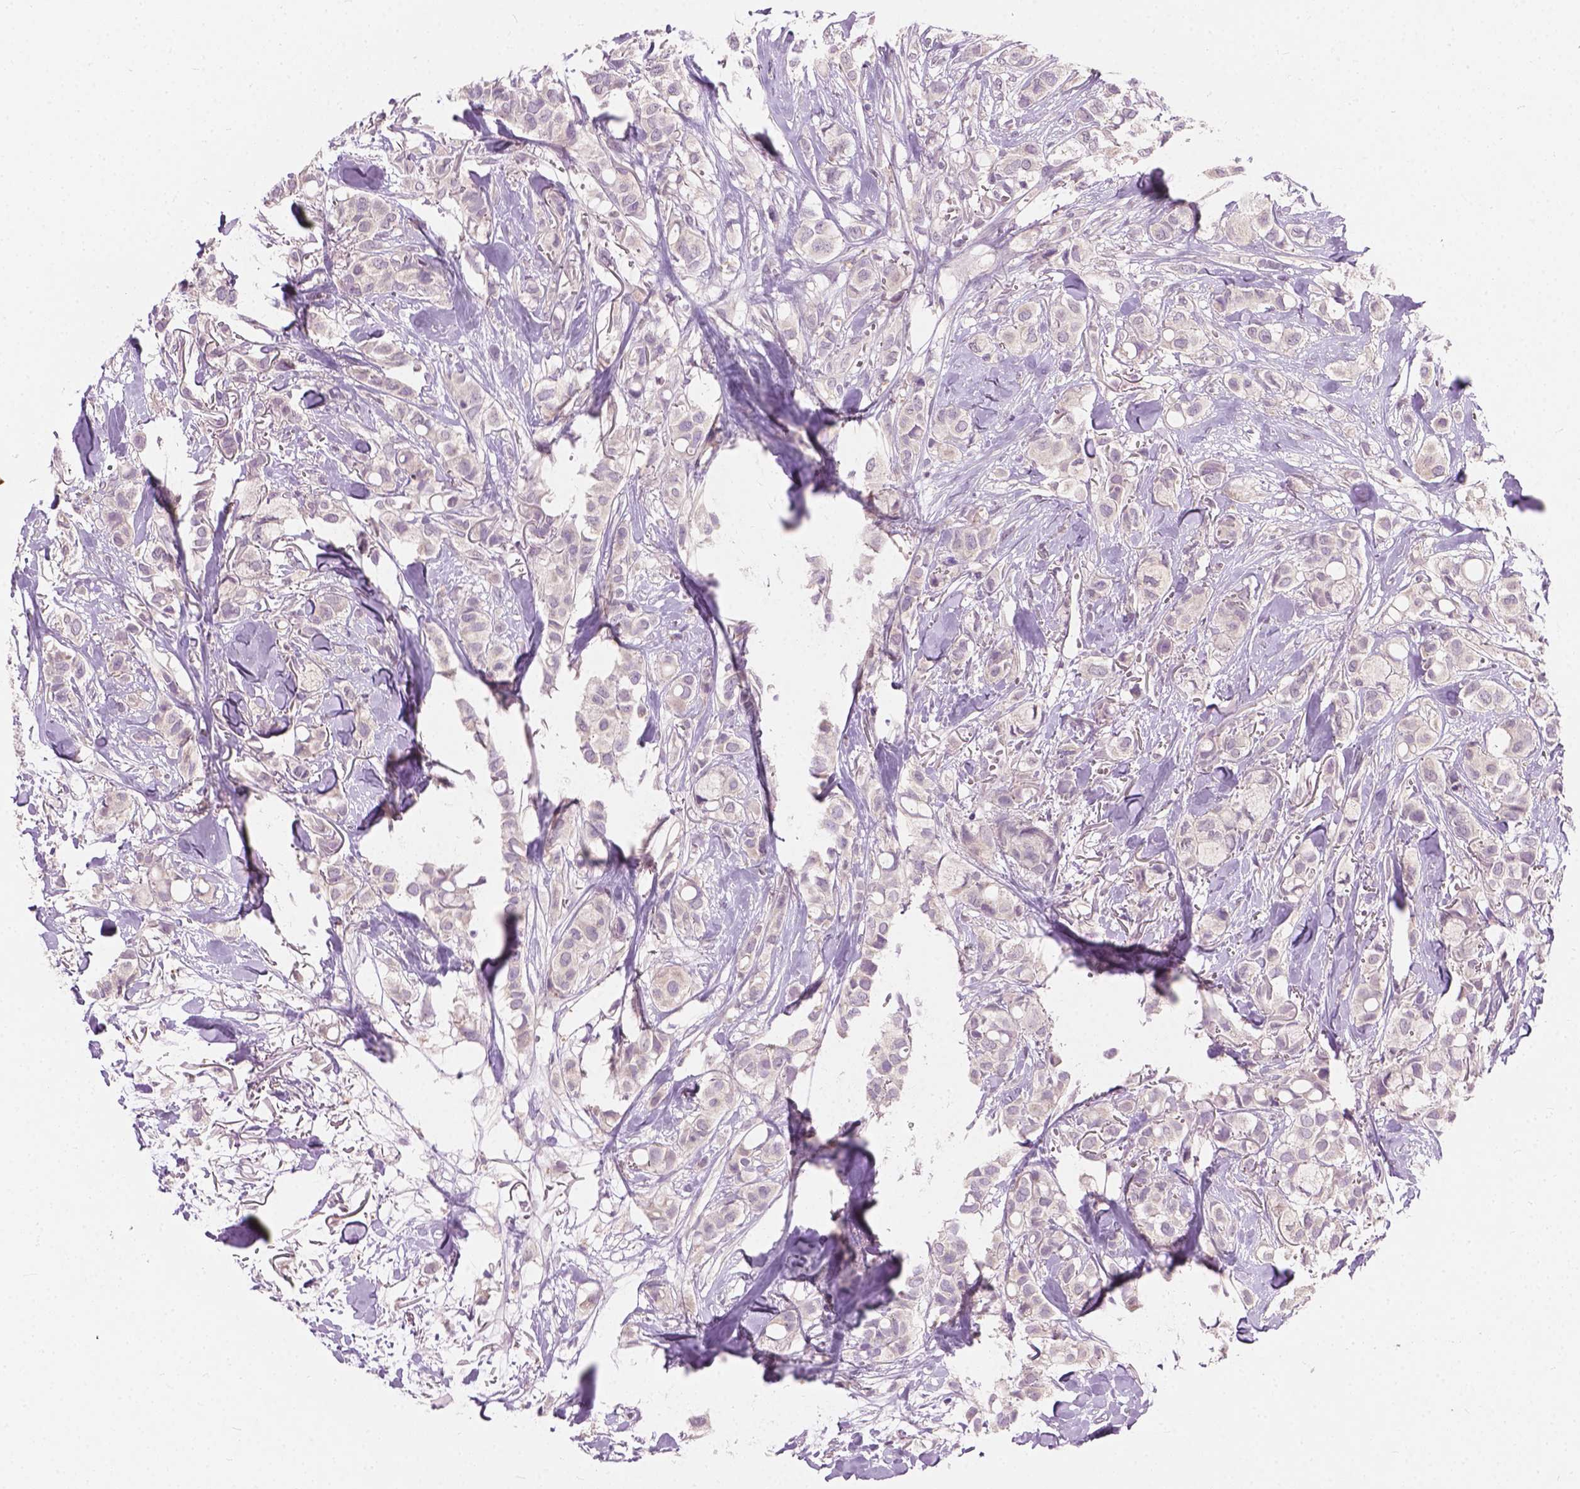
{"staining": {"intensity": "negative", "quantity": "none", "location": "none"}, "tissue": "breast cancer", "cell_type": "Tumor cells", "image_type": "cancer", "snomed": [{"axis": "morphology", "description": "Duct carcinoma"}, {"axis": "topography", "description": "Breast"}], "caption": "Breast cancer (infiltrating ductal carcinoma) was stained to show a protein in brown. There is no significant positivity in tumor cells. (DAB (3,3'-diaminobenzidine) IHC with hematoxylin counter stain).", "gene": "KRT17", "patient": {"sex": "female", "age": 85}}